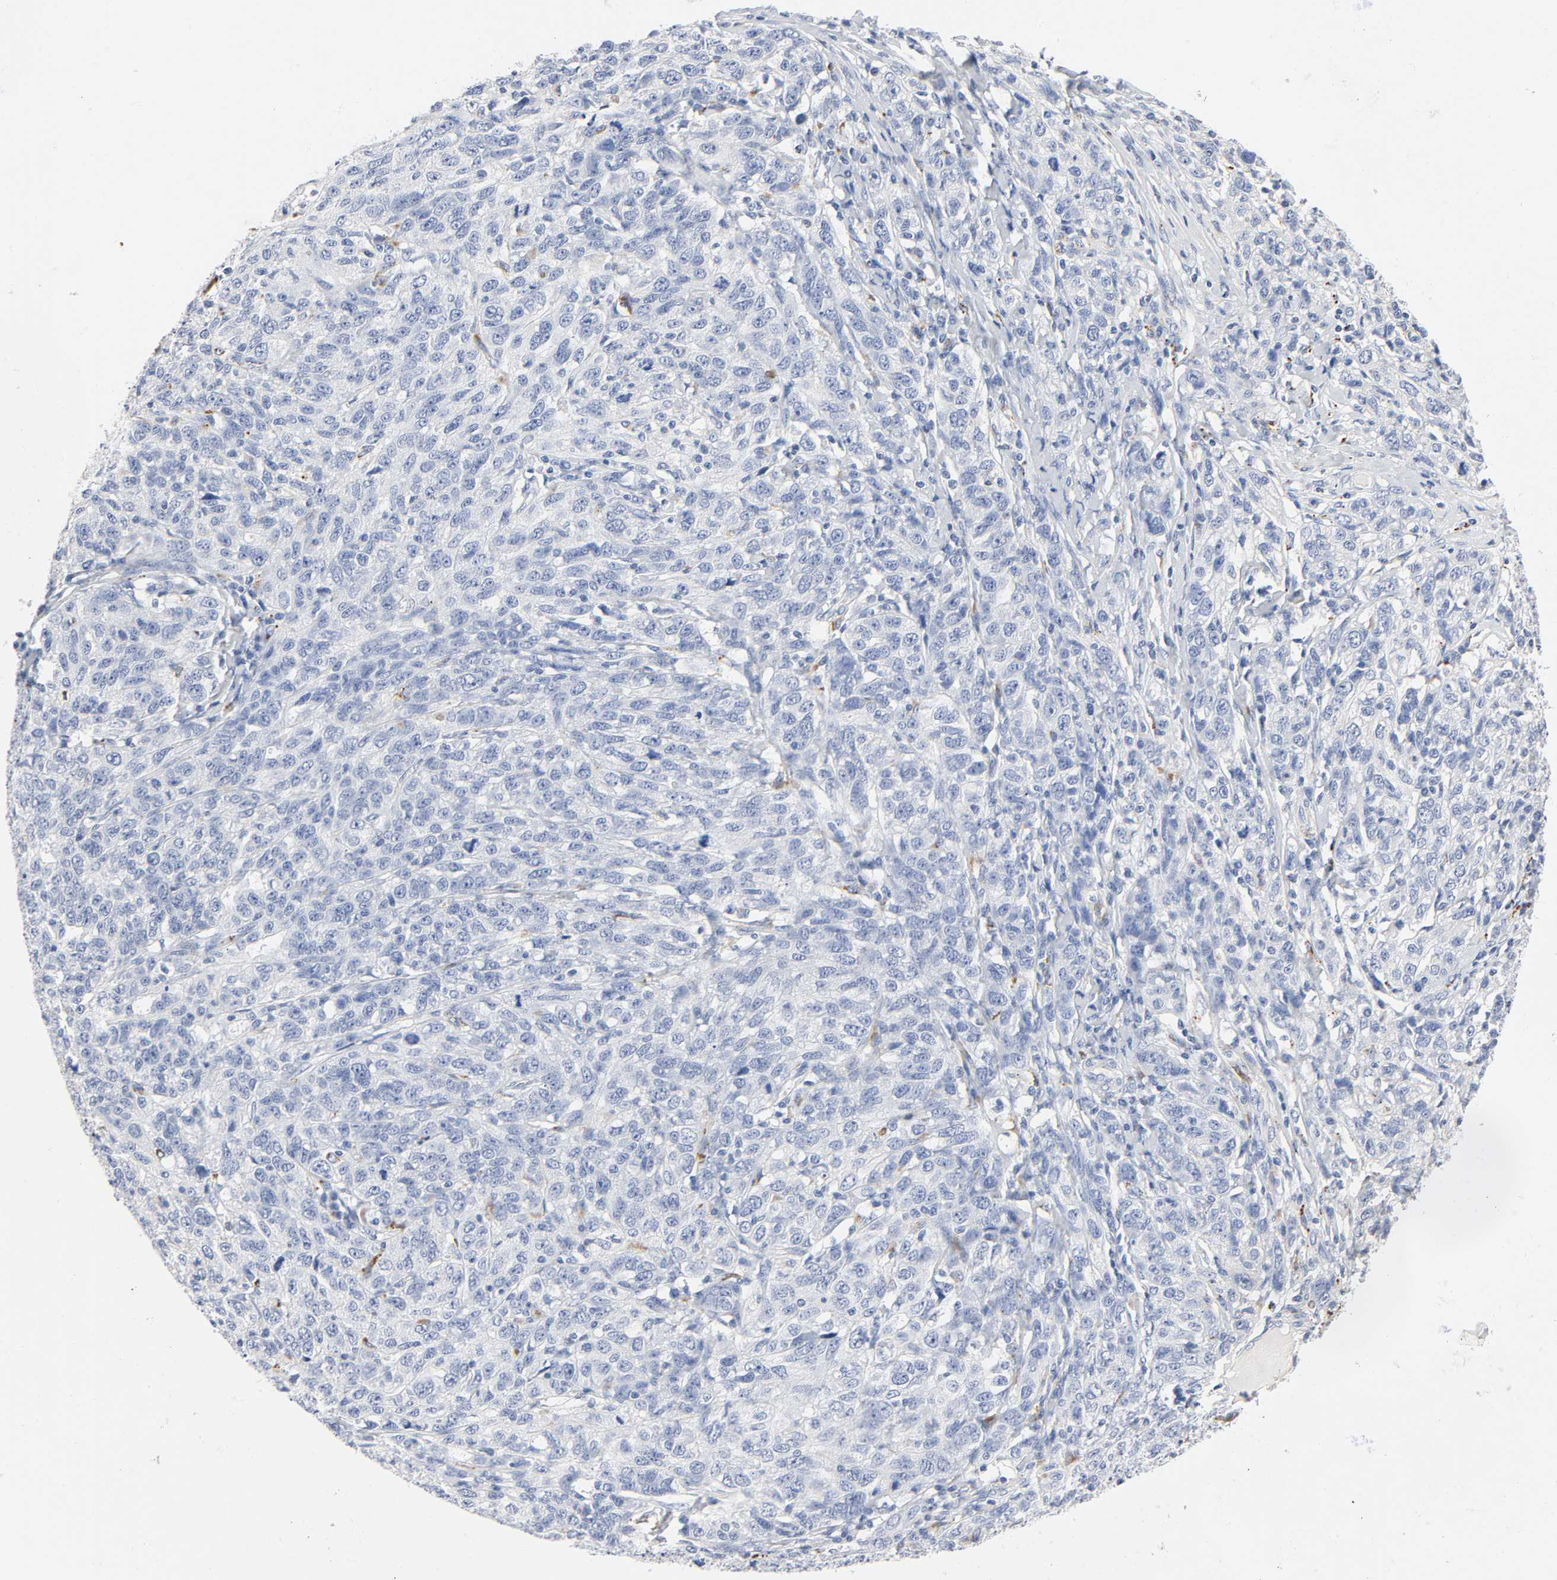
{"staining": {"intensity": "negative", "quantity": "none", "location": "none"}, "tissue": "ovarian cancer", "cell_type": "Tumor cells", "image_type": "cancer", "snomed": [{"axis": "morphology", "description": "Cystadenocarcinoma, serous, NOS"}, {"axis": "topography", "description": "Ovary"}], "caption": "Immunohistochemistry histopathology image of neoplastic tissue: human ovarian serous cystadenocarcinoma stained with DAB (3,3'-diaminobenzidine) exhibits no significant protein expression in tumor cells.", "gene": "PLP1", "patient": {"sex": "female", "age": 71}}